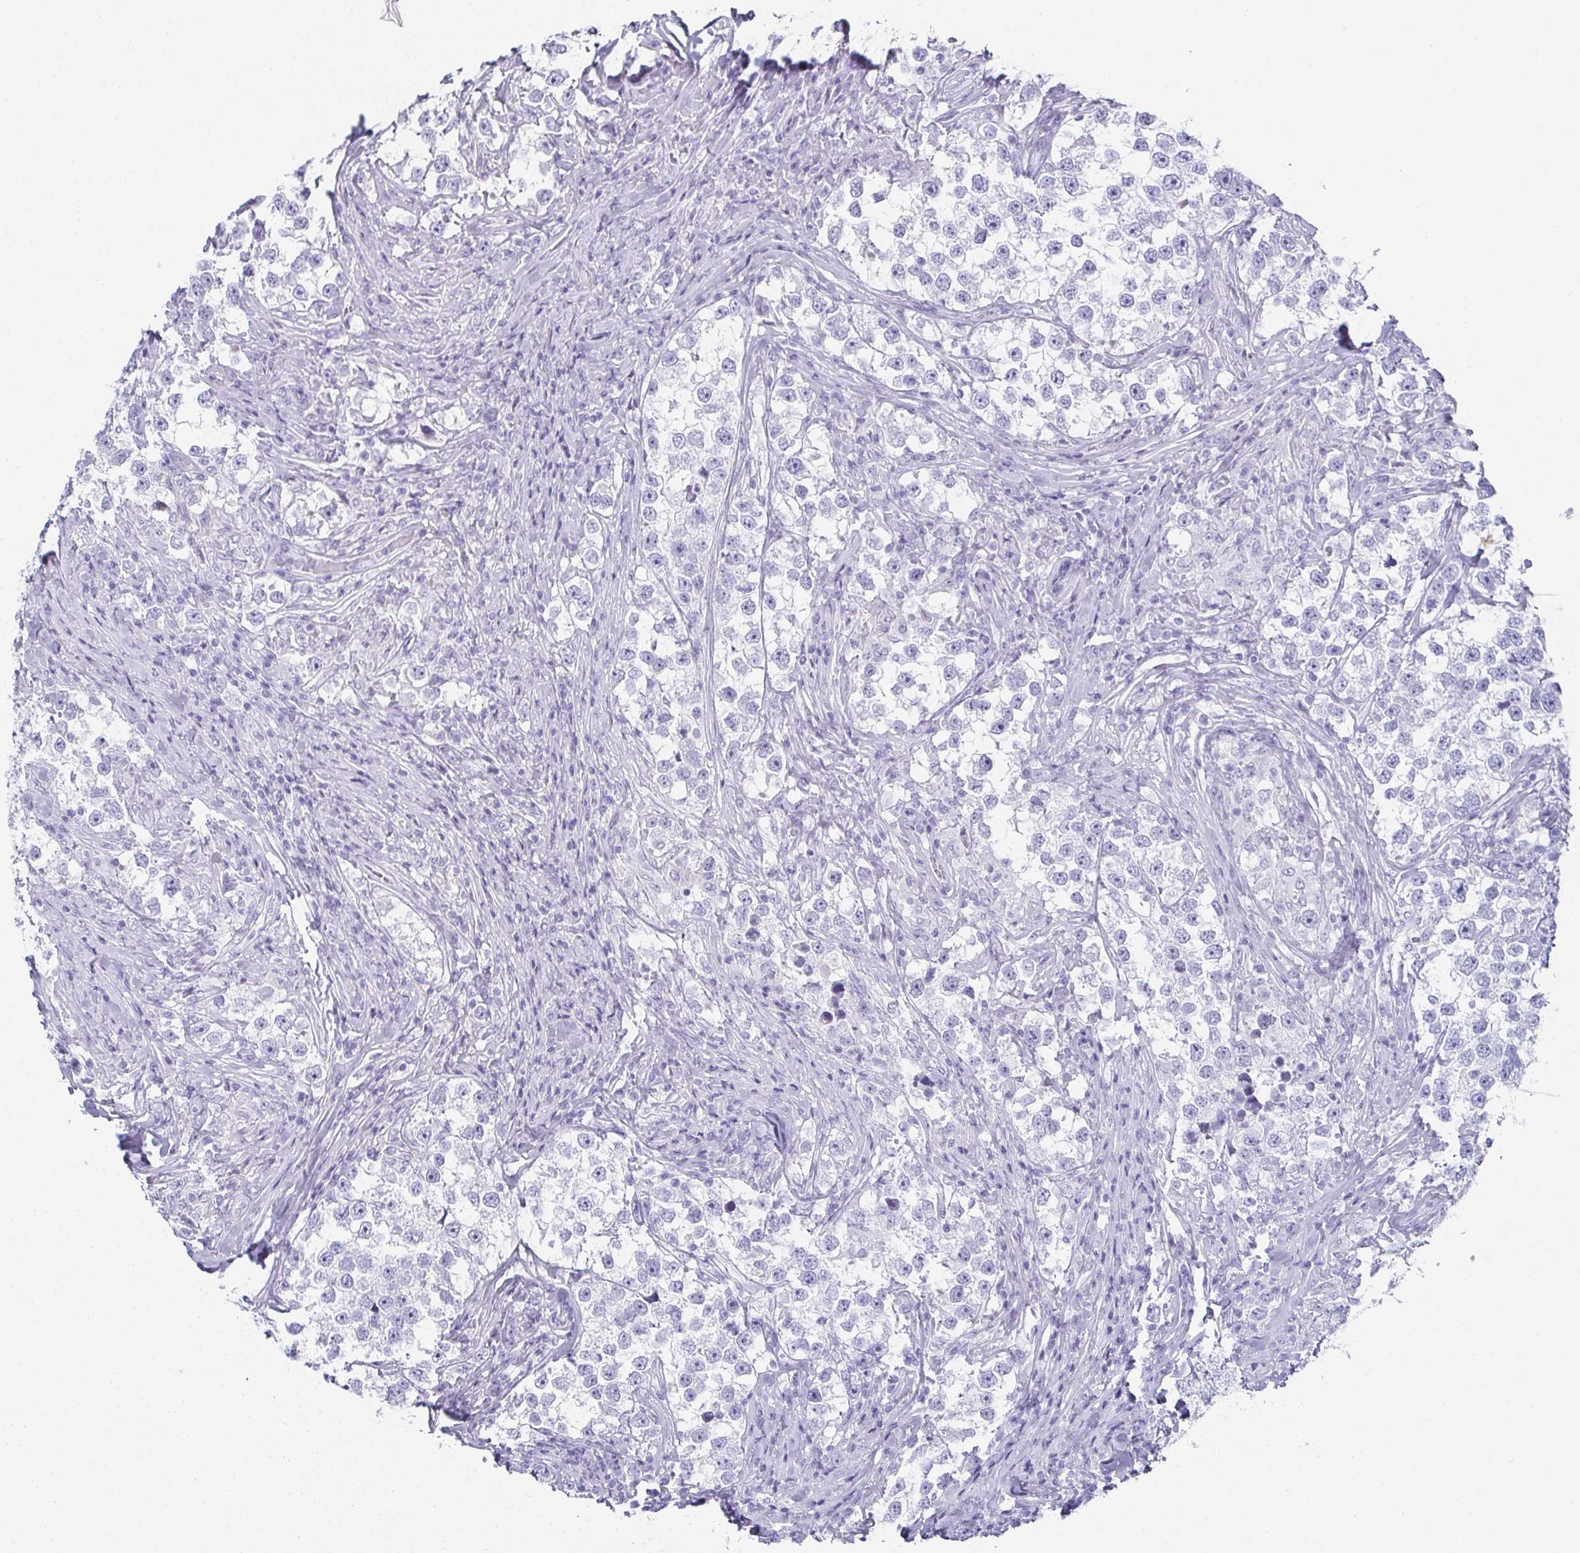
{"staining": {"intensity": "negative", "quantity": "none", "location": "none"}, "tissue": "testis cancer", "cell_type": "Tumor cells", "image_type": "cancer", "snomed": [{"axis": "morphology", "description": "Seminoma, NOS"}, {"axis": "topography", "description": "Testis"}], "caption": "The immunohistochemistry (IHC) histopathology image has no significant expression in tumor cells of seminoma (testis) tissue. (Brightfield microscopy of DAB (3,3'-diaminobenzidine) immunohistochemistry at high magnification).", "gene": "SYCP1", "patient": {"sex": "male", "age": 46}}